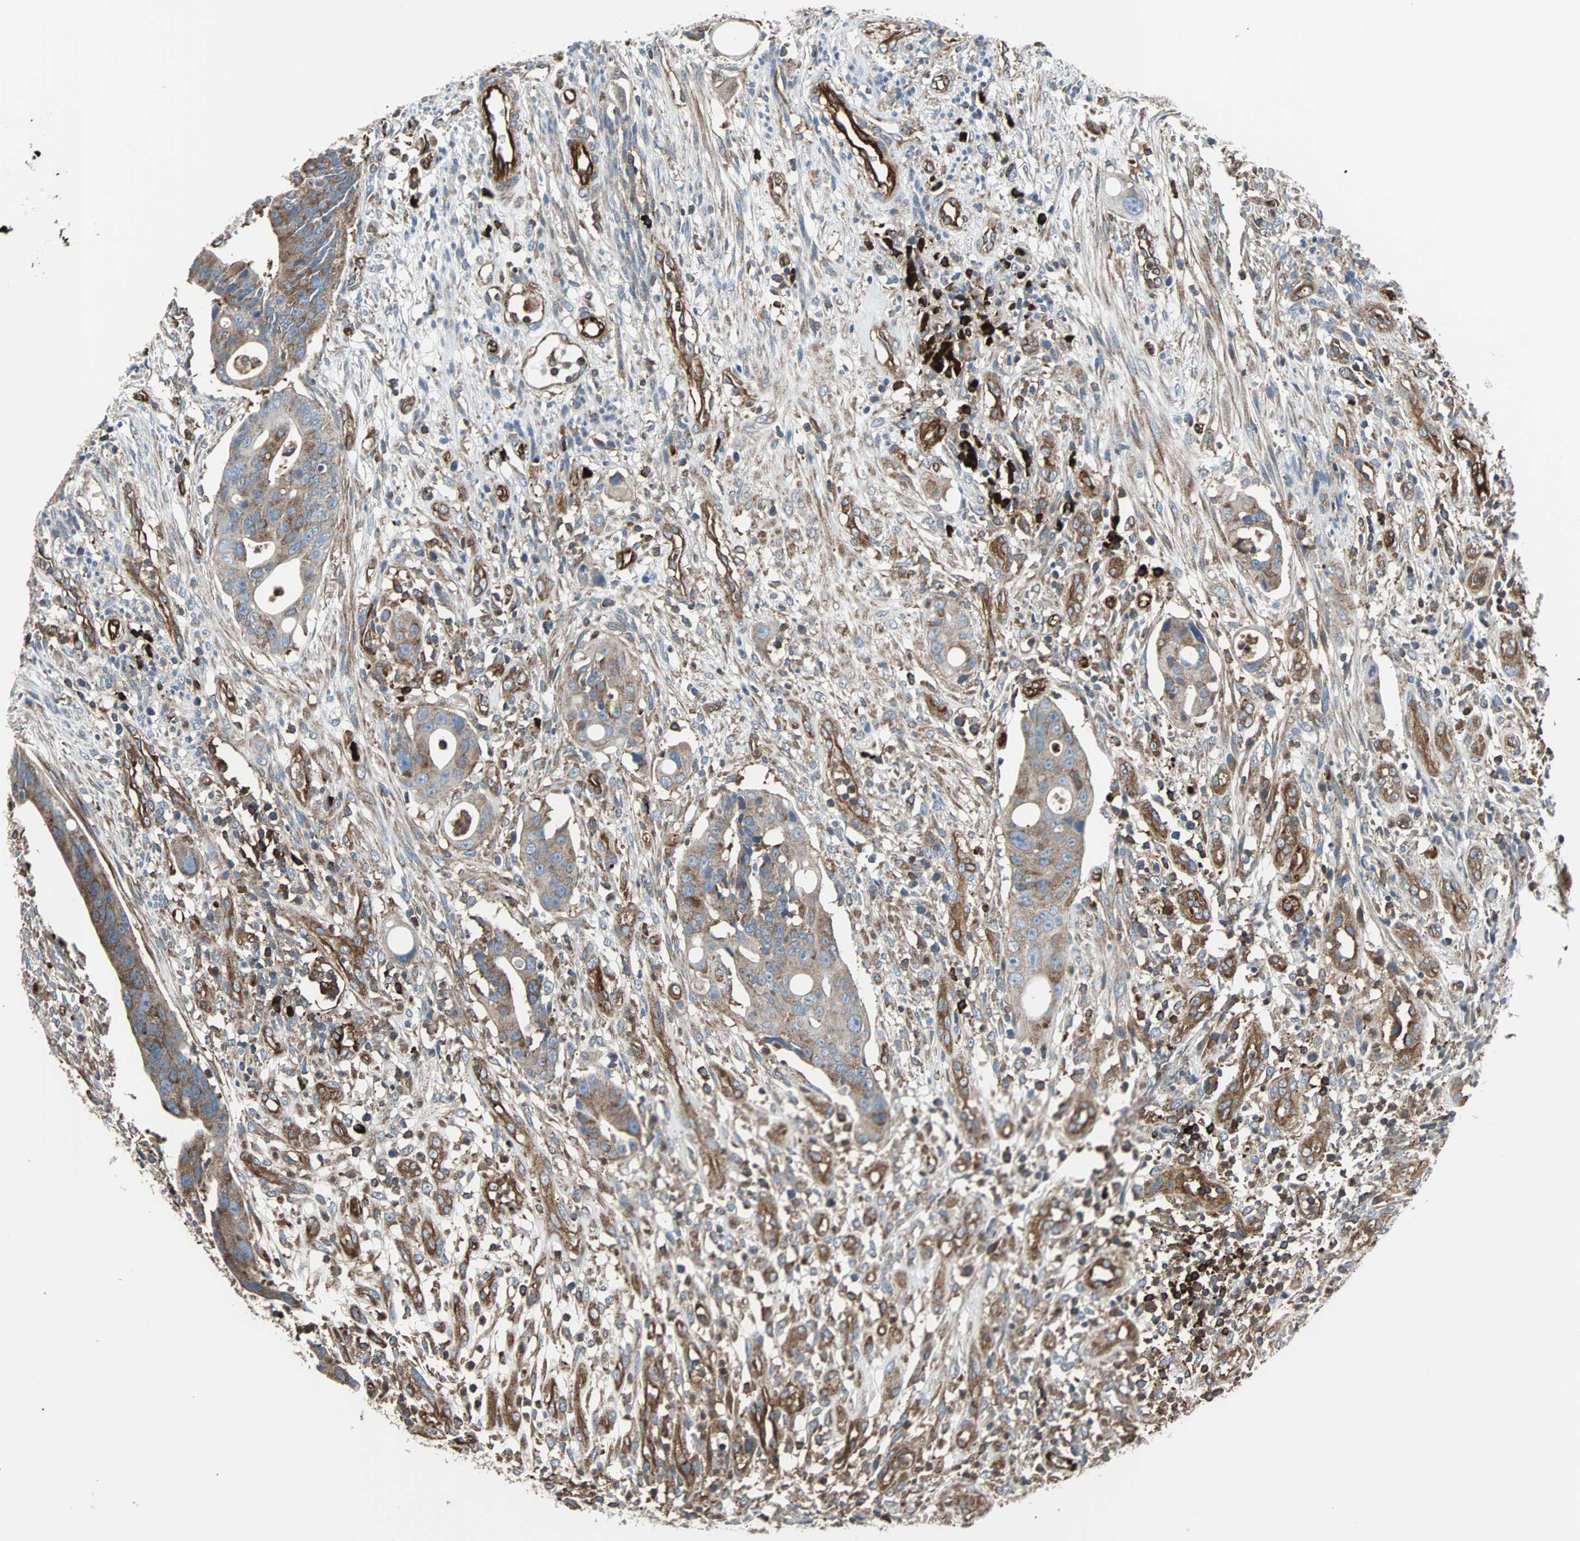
{"staining": {"intensity": "weak", "quantity": ">75%", "location": "cytoplasmic/membranous"}, "tissue": "colorectal cancer", "cell_type": "Tumor cells", "image_type": "cancer", "snomed": [{"axis": "morphology", "description": "Adenocarcinoma, NOS"}, {"axis": "topography", "description": "Colon"}], "caption": "Colorectal cancer stained with immunohistochemistry (IHC) shows weak cytoplasmic/membranous staining in approximately >75% of tumor cells.", "gene": "PLCG2", "patient": {"sex": "female", "age": 57}}